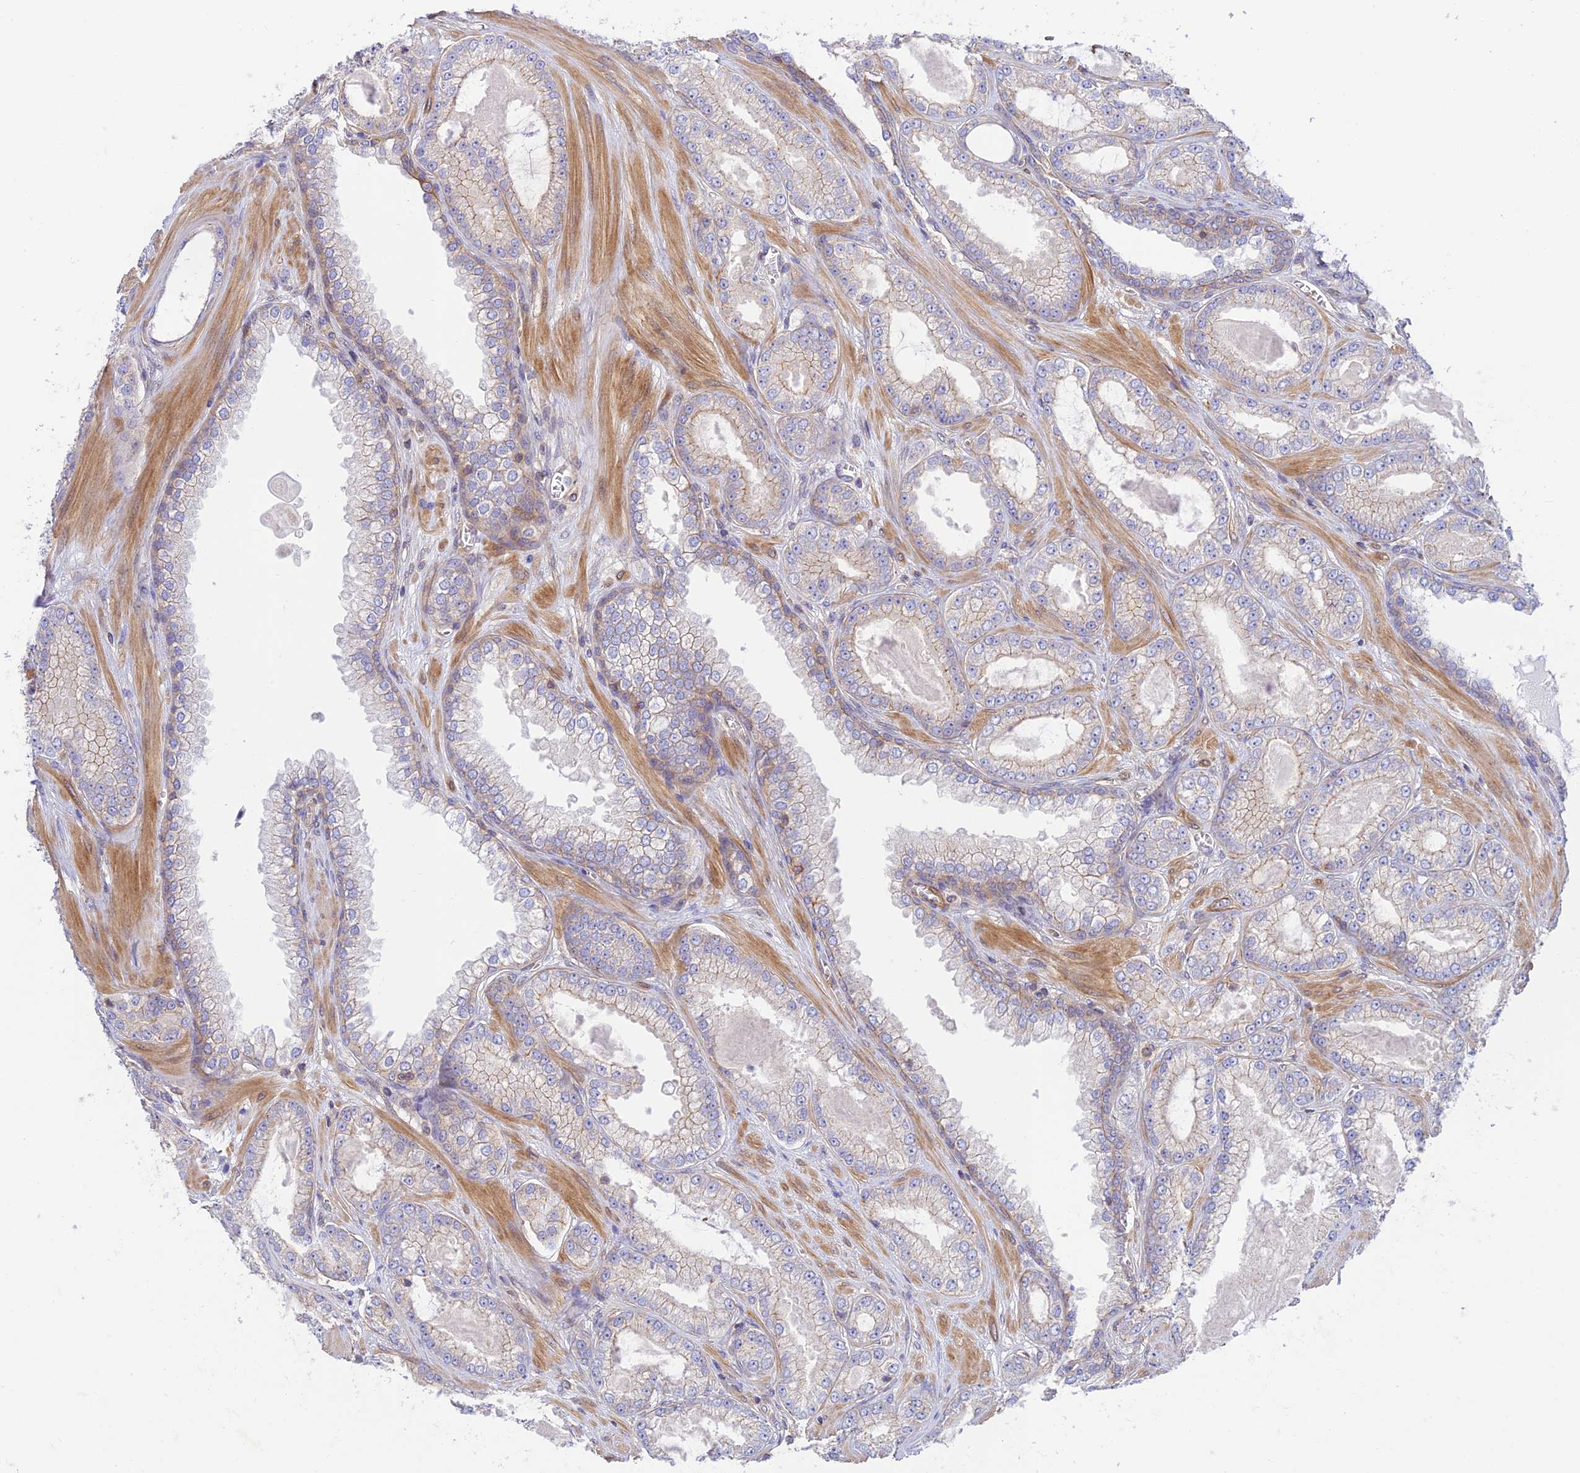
{"staining": {"intensity": "weak", "quantity": "<25%", "location": "cytoplasmic/membranous"}, "tissue": "prostate cancer", "cell_type": "Tumor cells", "image_type": "cancer", "snomed": [{"axis": "morphology", "description": "Adenocarcinoma, Low grade"}, {"axis": "topography", "description": "Prostate"}], "caption": "Prostate cancer was stained to show a protein in brown. There is no significant staining in tumor cells. (DAB immunohistochemistry with hematoxylin counter stain).", "gene": "PPP1R12C", "patient": {"sex": "male", "age": 57}}